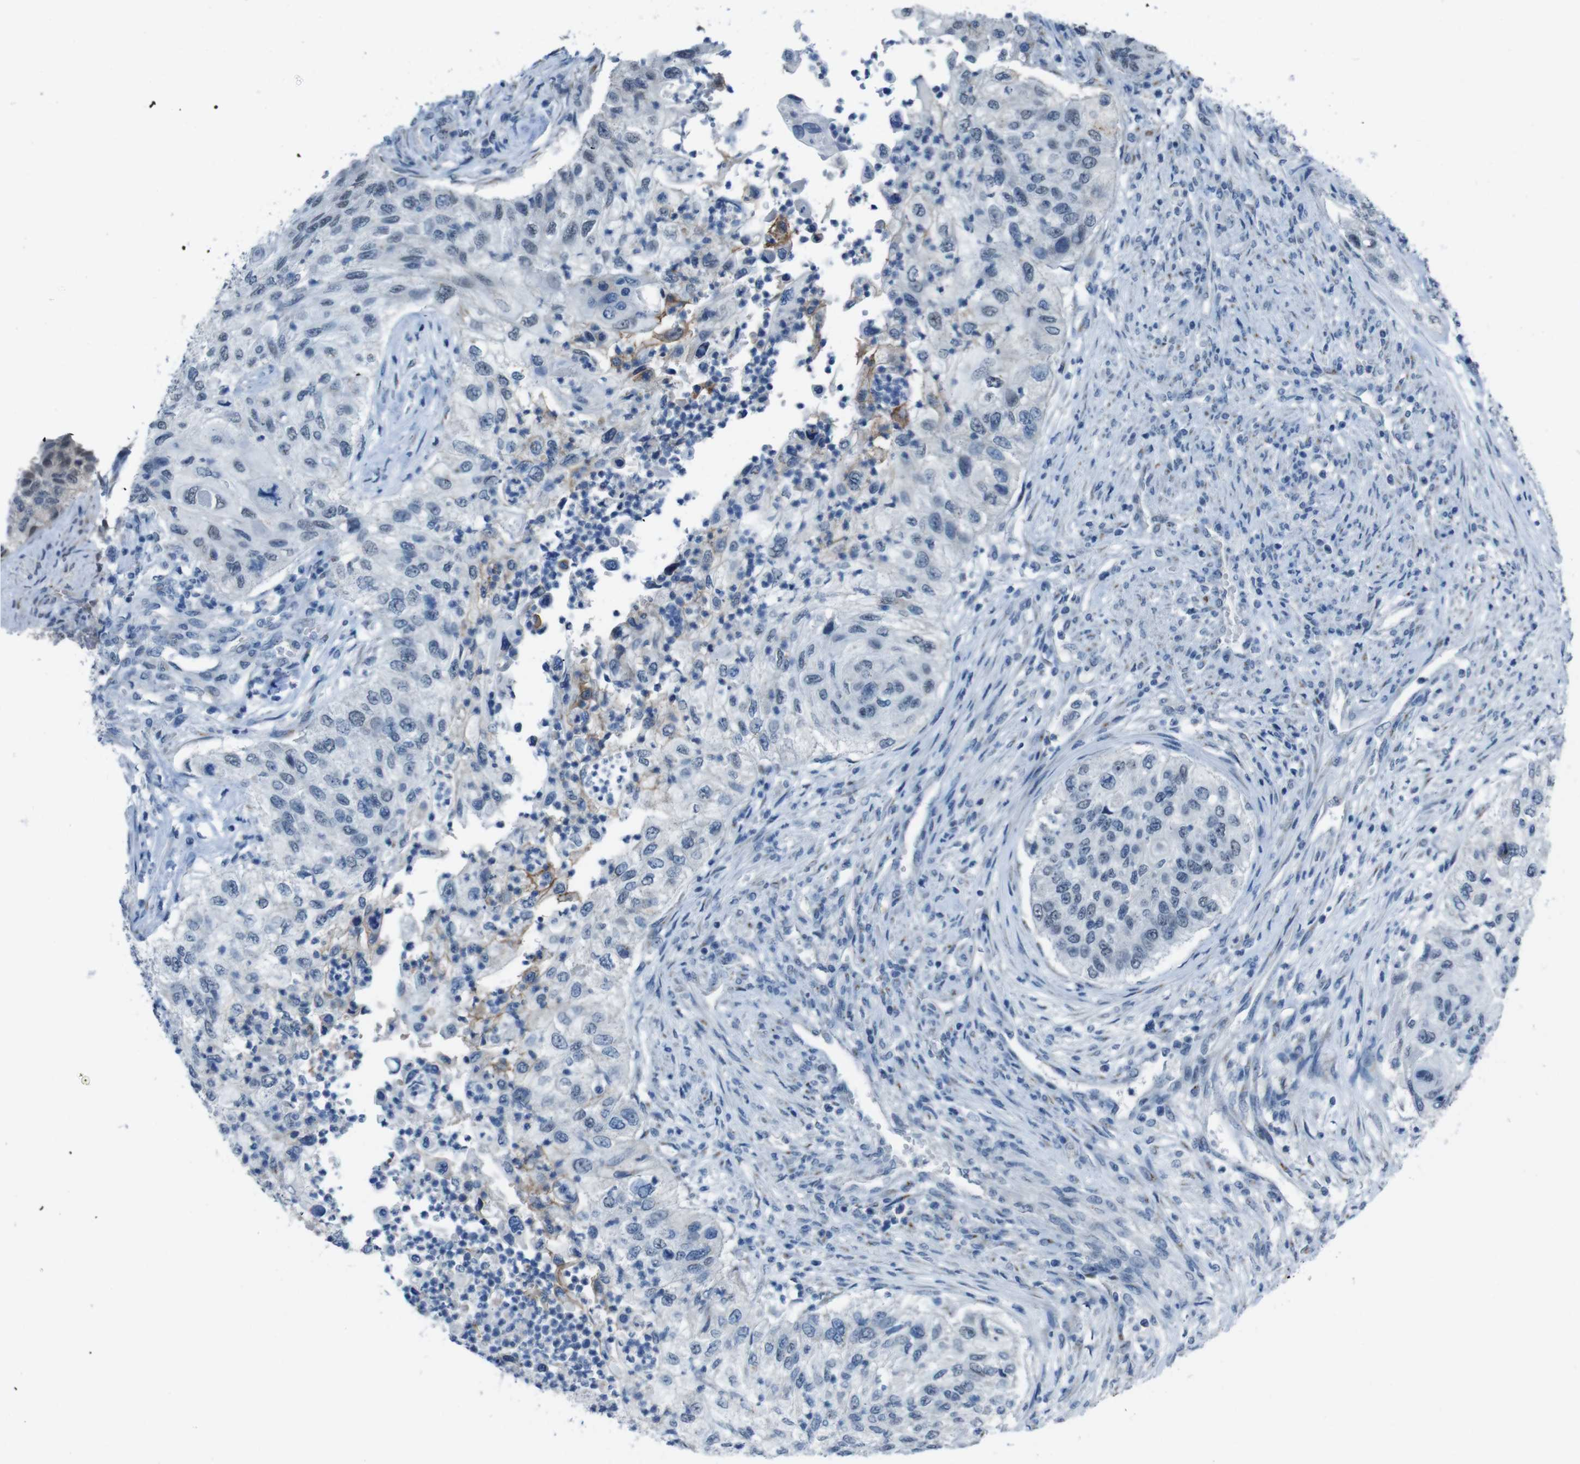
{"staining": {"intensity": "negative", "quantity": "none", "location": "none"}, "tissue": "urothelial cancer", "cell_type": "Tumor cells", "image_type": "cancer", "snomed": [{"axis": "morphology", "description": "Urothelial carcinoma, High grade"}, {"axis": "topography", "description": "Urinary bladder"}], "caption": "Immunohistochemistry of human high-grade urothelial carcinoma demonstrates no staining in tumor cells.", "gene": "CDHR2", "patient": {"sex": "female", "age": 60}}